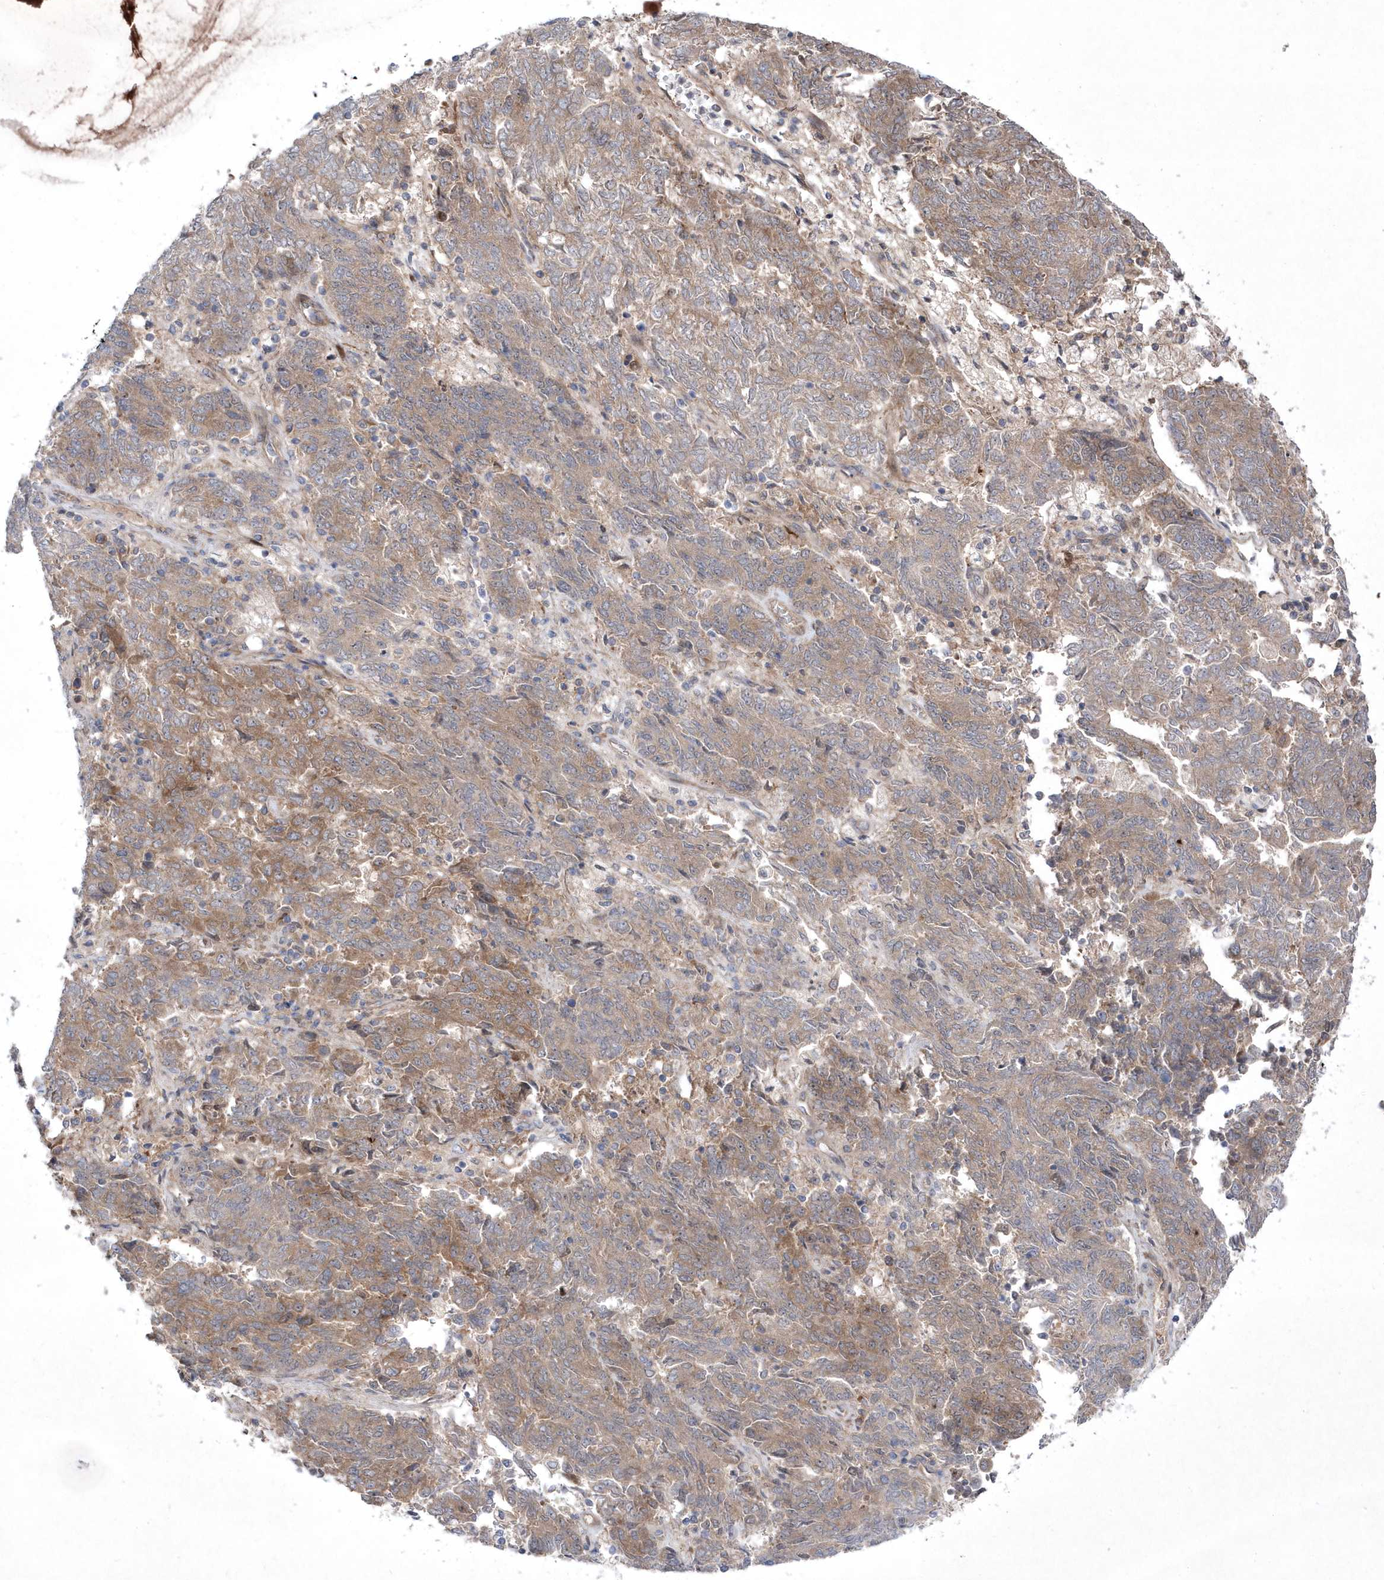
{"staining": {"intensity": "moderate", "quantity": ">75%", "location": "cytoplasmic/membranous"}, "tissue": "endometrial cancer", "cell_type": "Tumor cells", "image_type": "cancer", "snomed": [{"axis": "morphology", "description": "Adenocarcinoma, NOS"}, {"axis": "topography", "description": "Endometrium"}], "caption": "High-power microscopy captured an IHC histopathology image of endometrial cancer (adenocarcinoma), revealing moderate cytoplasmic/membranous positivity in about >75% of tumor cells.", "gene": "DSPP", "patient": {"sex": "female", "age": 80}}